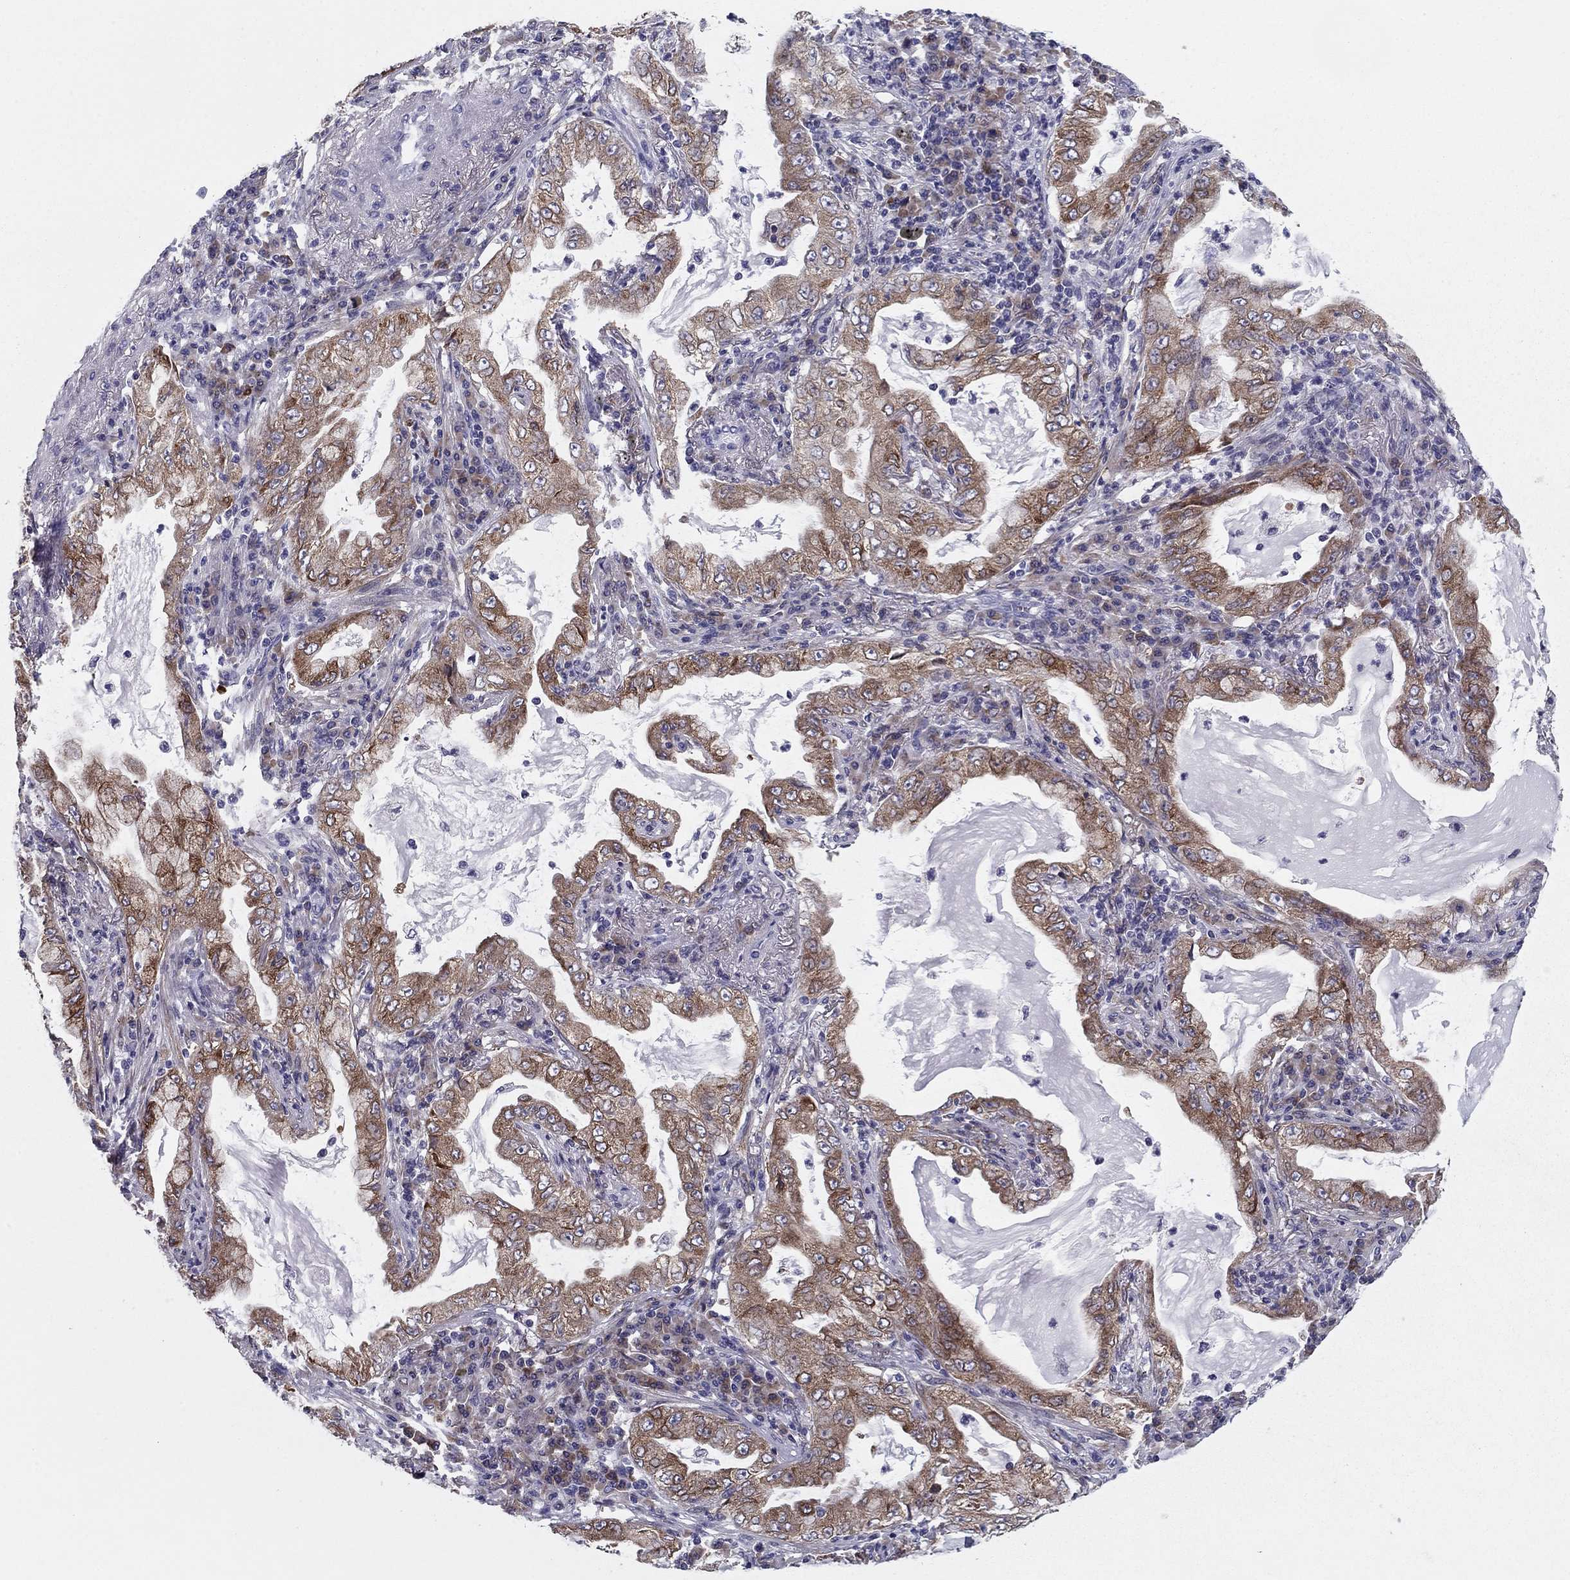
{"staining": {"intensity": "moderate", "quantity": "25%-75%", "location": "cytoplasmic/membranous"}, "tissue": "lung cancer", "cell_type": "Tumor cells", "image_type": "cancer", "snomed": [{"axis": "morphology", "description": "Adenocarcinoma, NOS"}, {"axis": "topography", "description": "Lung"}], "caption": "Lung adenocarcinoma stained for a protein demonstrates moderate cytoplasmic/membranous positivity in tumor cells.", "gene": "TMED3", "patient": {"sex": "female", "age": 73}}